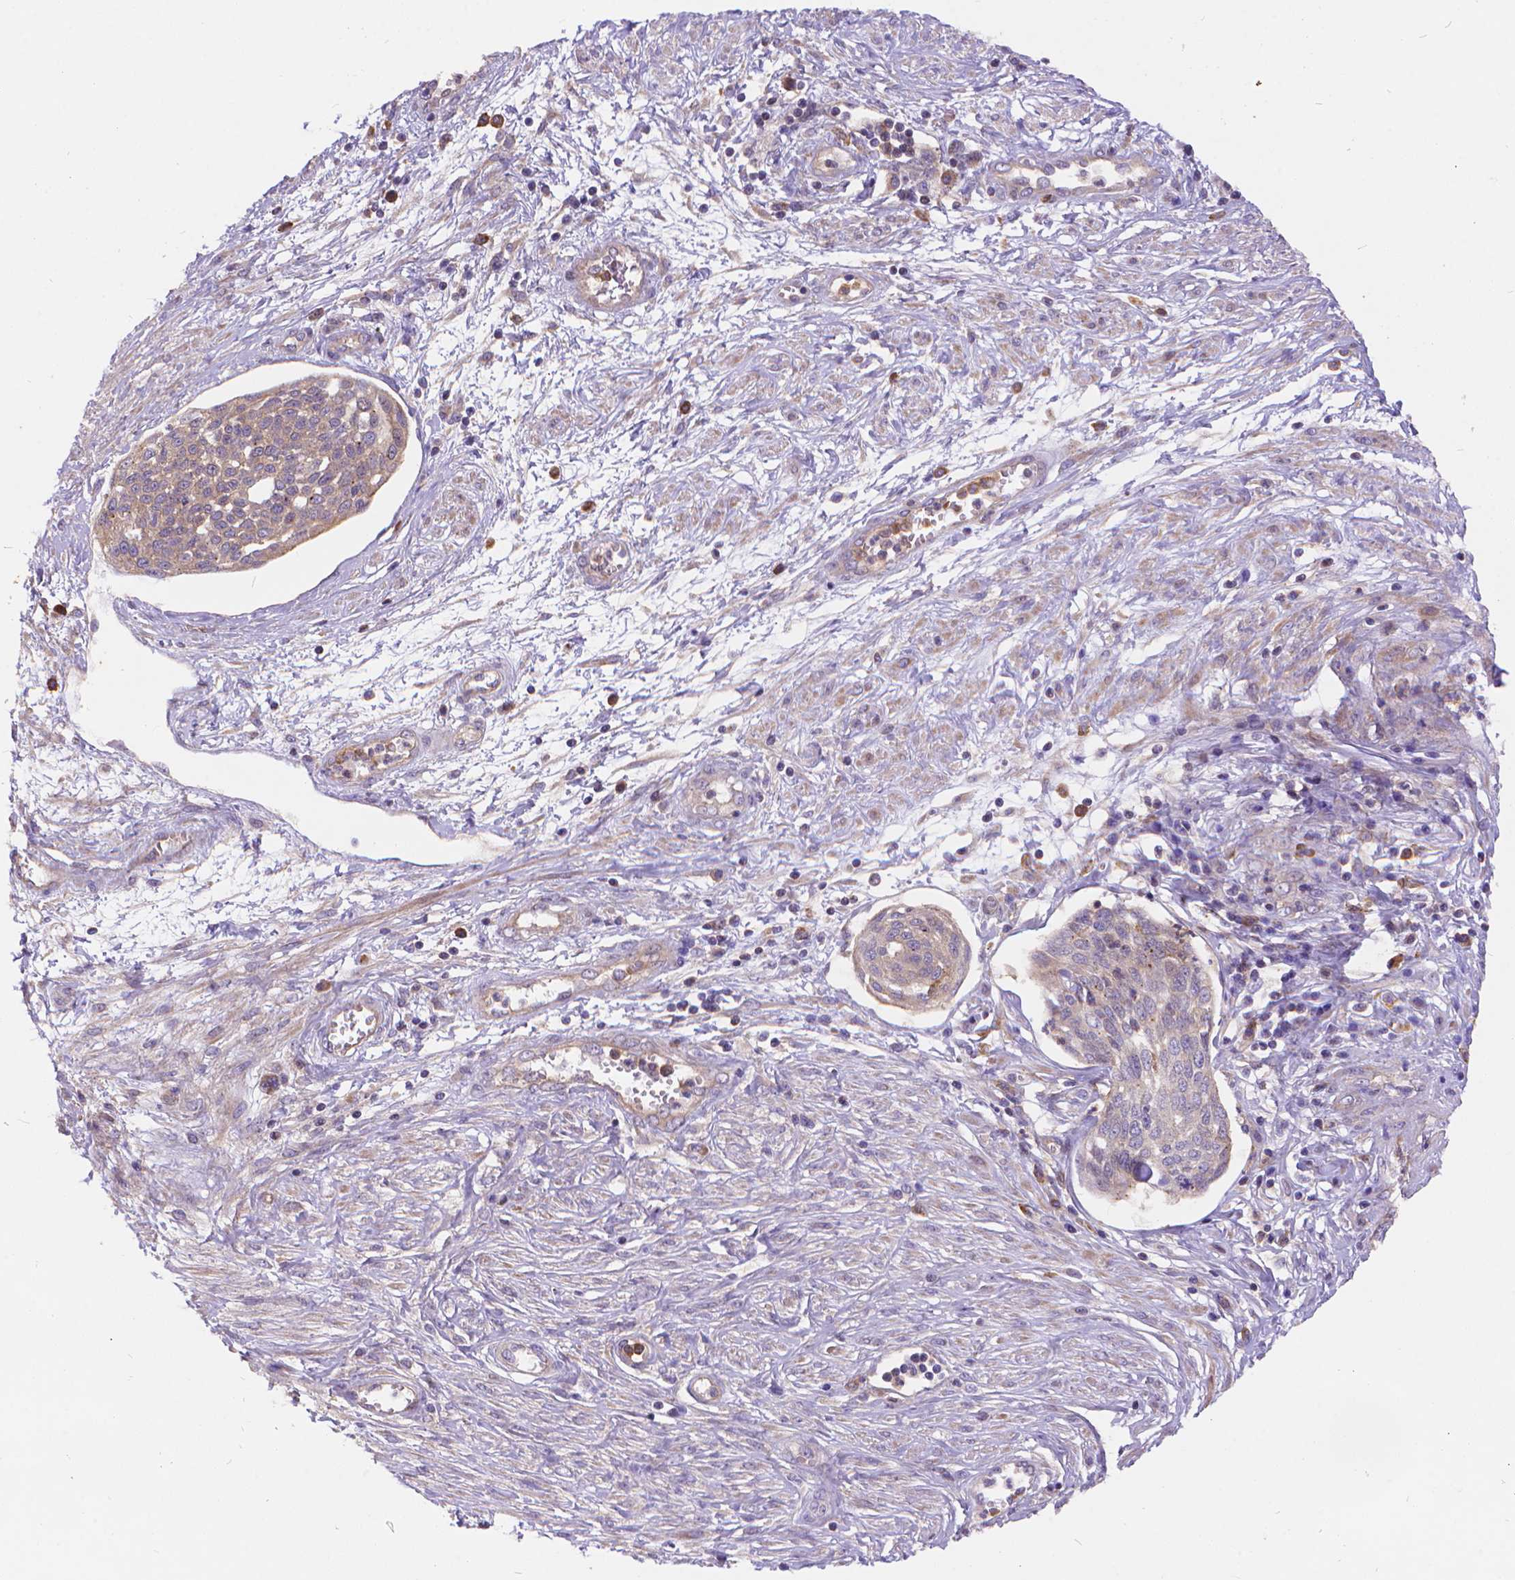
{"staining": {"intensity": "negative", "quantity": "none", "location": "none"}, "tissue": "cervical cancer", "cell_type": "Tumor cells", "image_type": "cancer", "snomed": [{"axis": "morphology", "description": "Squamous cell carcinoma, NOS"}, {"axis": "topography", "description": "Cervix"}], "caption": "A high-resolution micrograph shows immunohistochemistry staining of cervical cancer (squamous cell carcinoma), which demonstrates no significant positivity in tumor cells.", "gene": "ARAP1", "patient": {"sex": "female", "age": 34}}